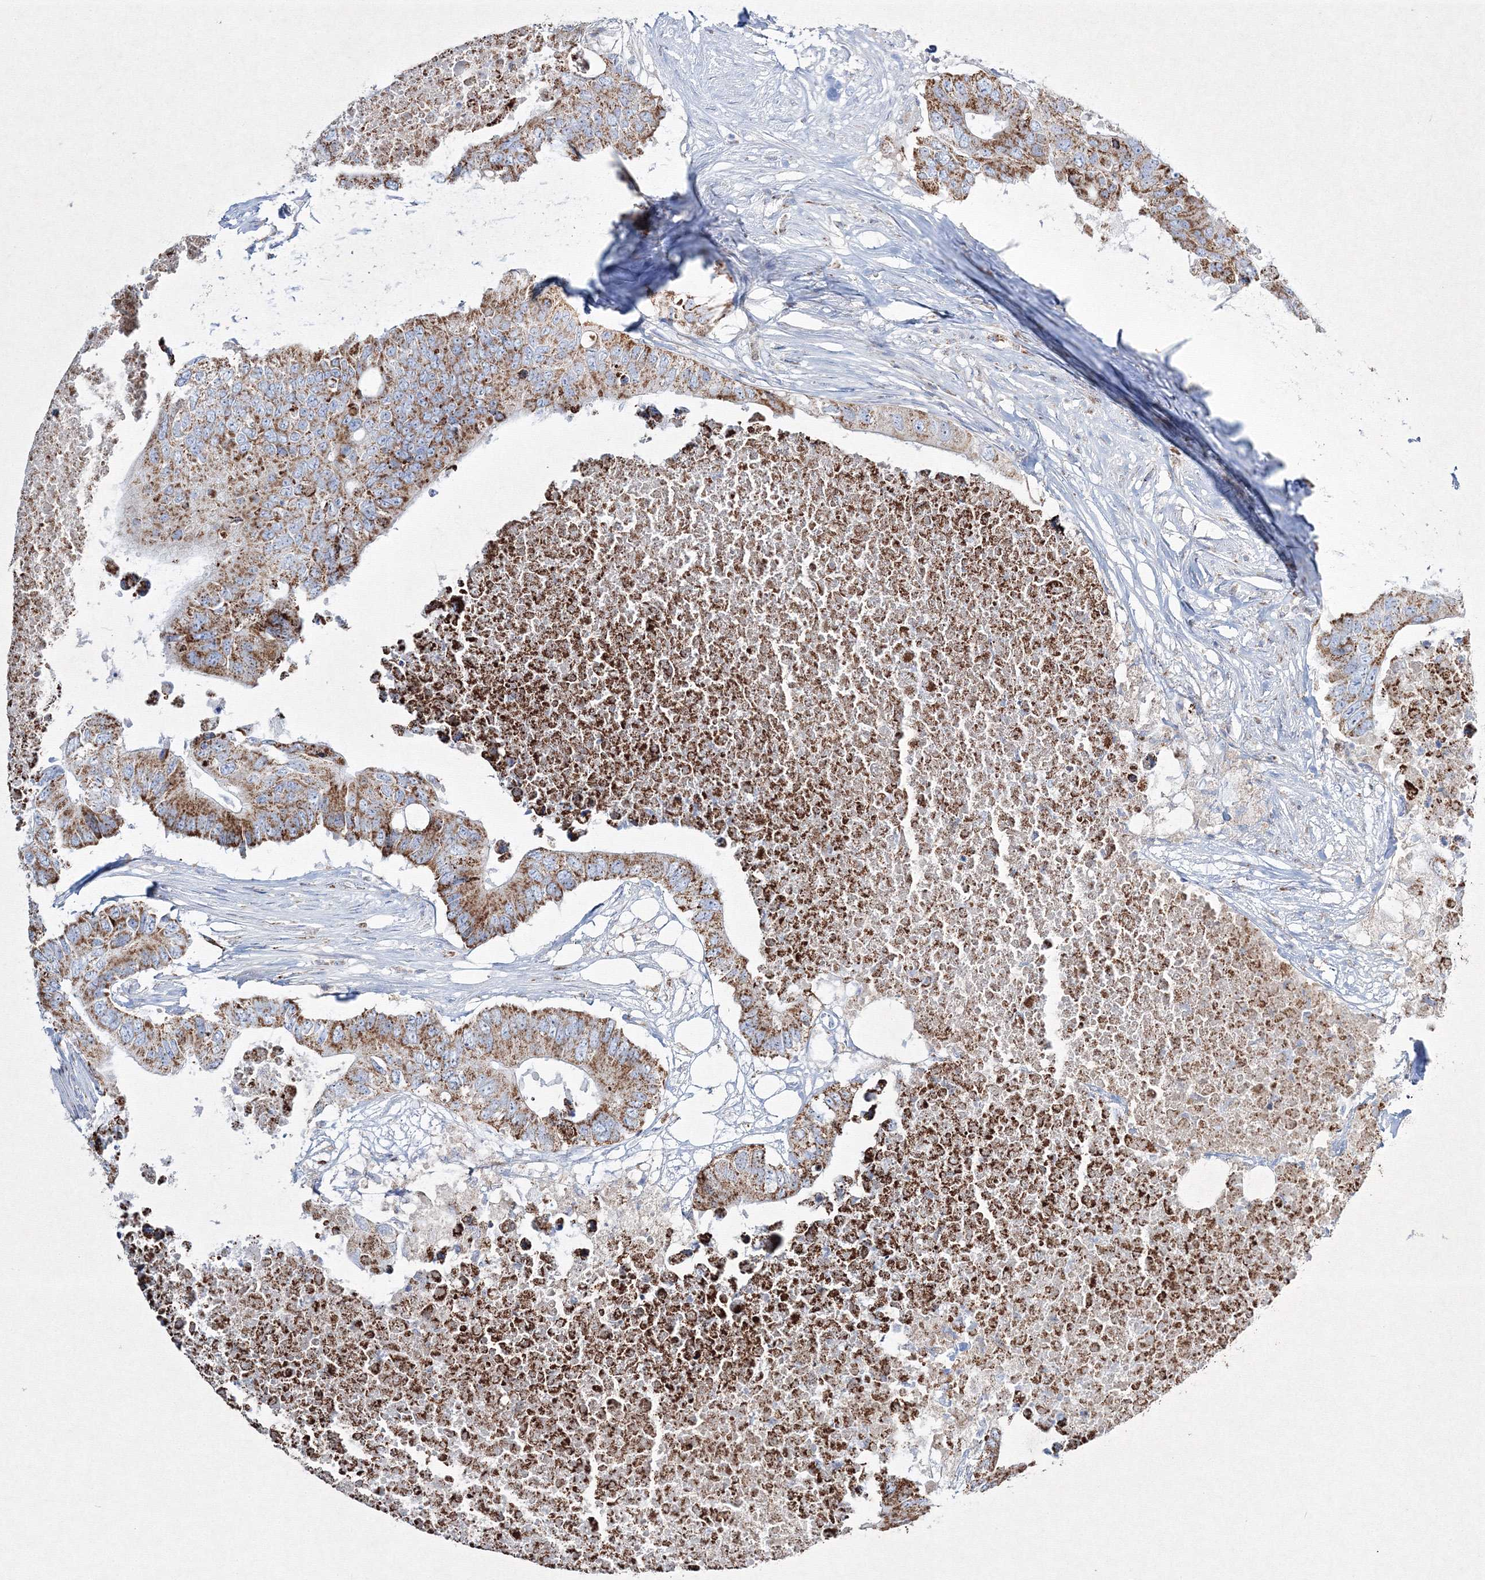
{"staining": {"intensity": "strong", "quantity": ">75%", "location": "cytoplasmic/membranous"}, "tissue": "colorectal cancer", "cell_type": "Tumor cells", "image_type": "cancer", "snomed": [{"axis": "morphology", "description": "Adenocarcinoma, NOS"}, {"axis": "topography", "description": "Colon"}], "caption": "High-power microscopy captured an IHC histopathology image of adenocarcinoma (colorectal), revealing strong cytoplasmic/membranous staining in about >75% of tumor cells. The staining is performed using DAB (3,3'-diaminobenzidine) brown chromogen to label protein expression. The nuclei are counter-stained blue using hematoxylin.", "gene": "IGSF9", "patient": {"sex": "male", "age": 71}}